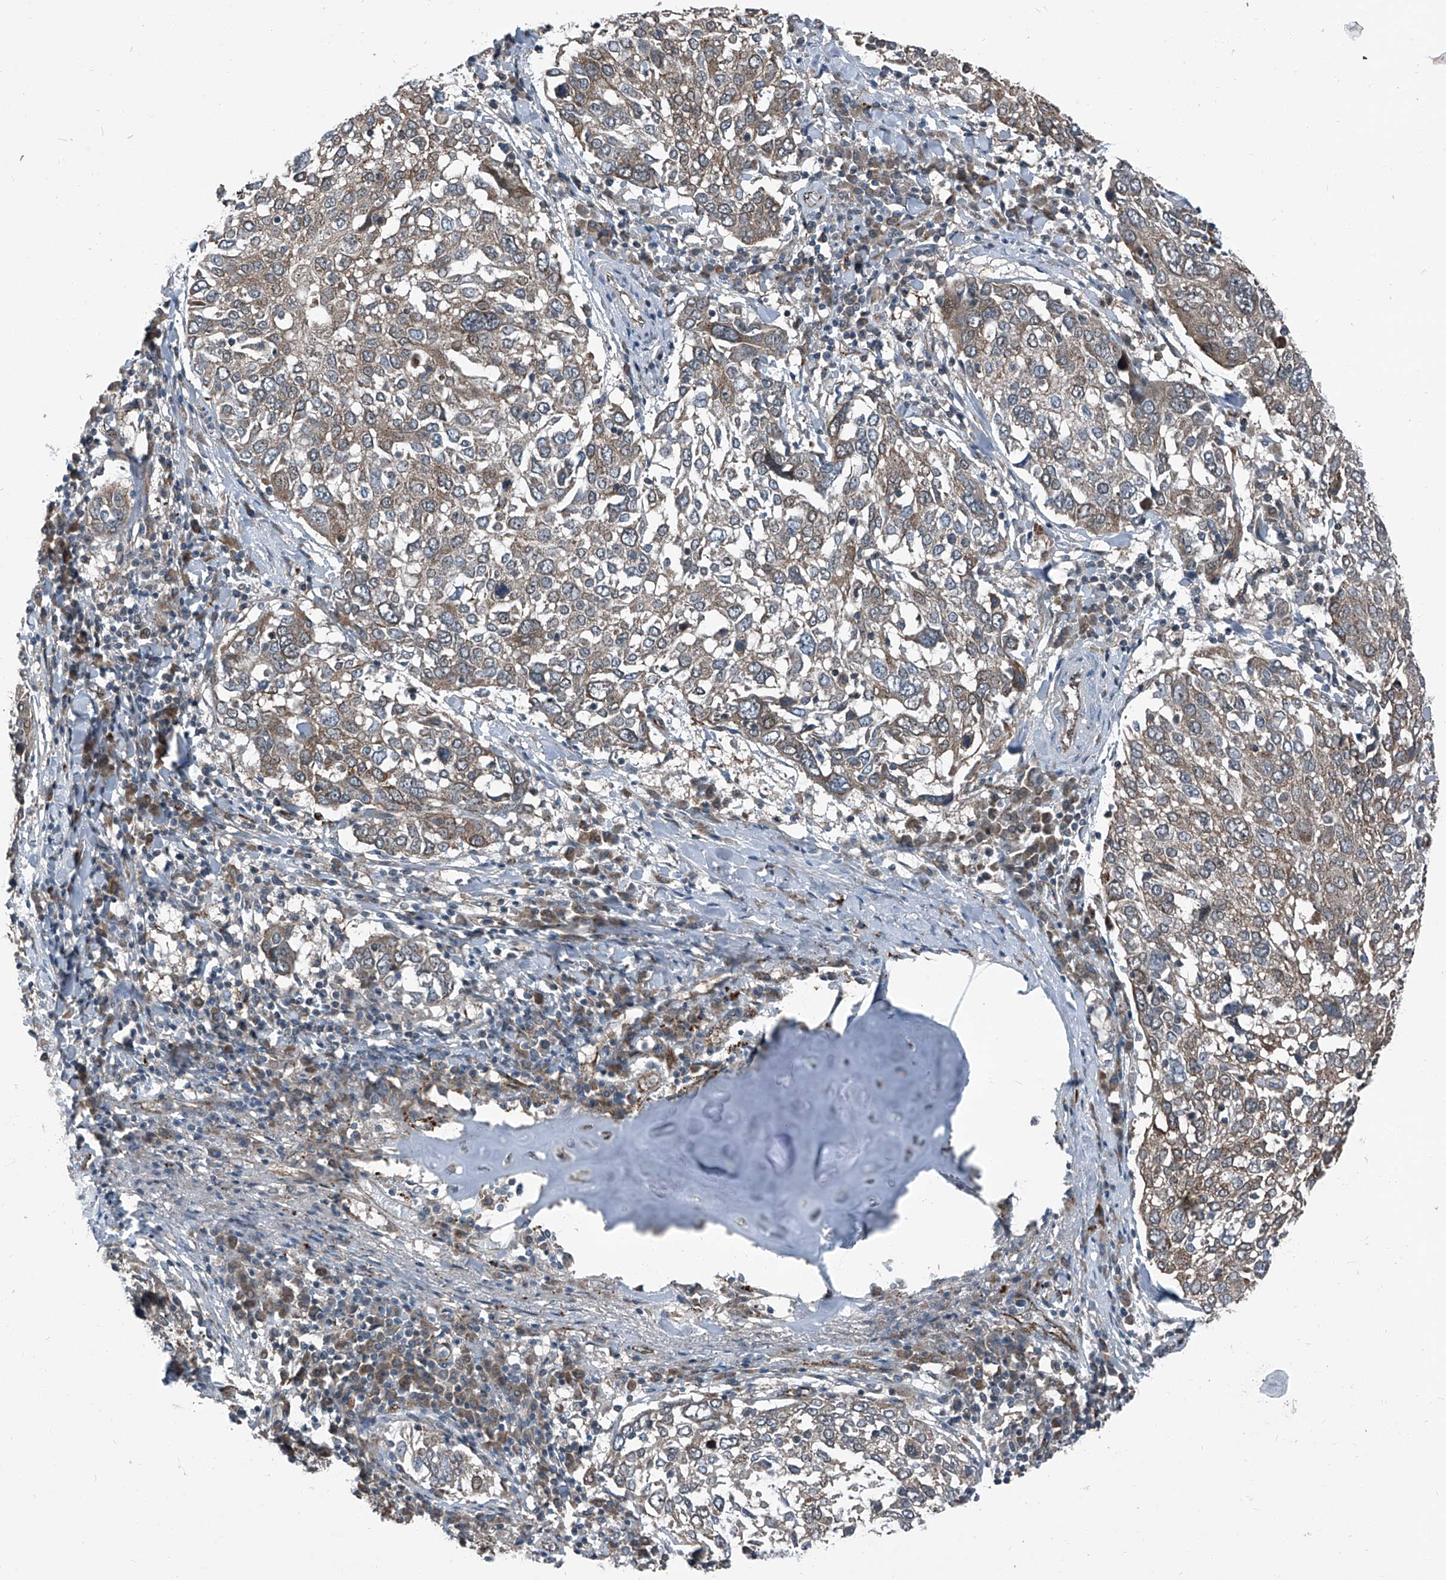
{"staining": {"intensity": "moderate", "quantity": ">75%", "location": "cytoplasmic/membranous"}, "tissue": "lung cancer", "cell_type": "Tumor cells", "image_type": "cancer", "snomed": [{"axis": "morphology", "description": "Squamous cell carcinoma, NOS"}, {"axis": "topography", "description": "Lung"}], "caption": "A high-resolution image shows immunohistochemistry staining of lung squamous cell carcinoma, which exhibits moderate cytoplasmic/membranous positivity in about >75% of tumor cells. (DAB IHC with brightfield microscopy, high magnification).", "gene": "SENP2", "patient": {"sex": "male", "age": 65}}